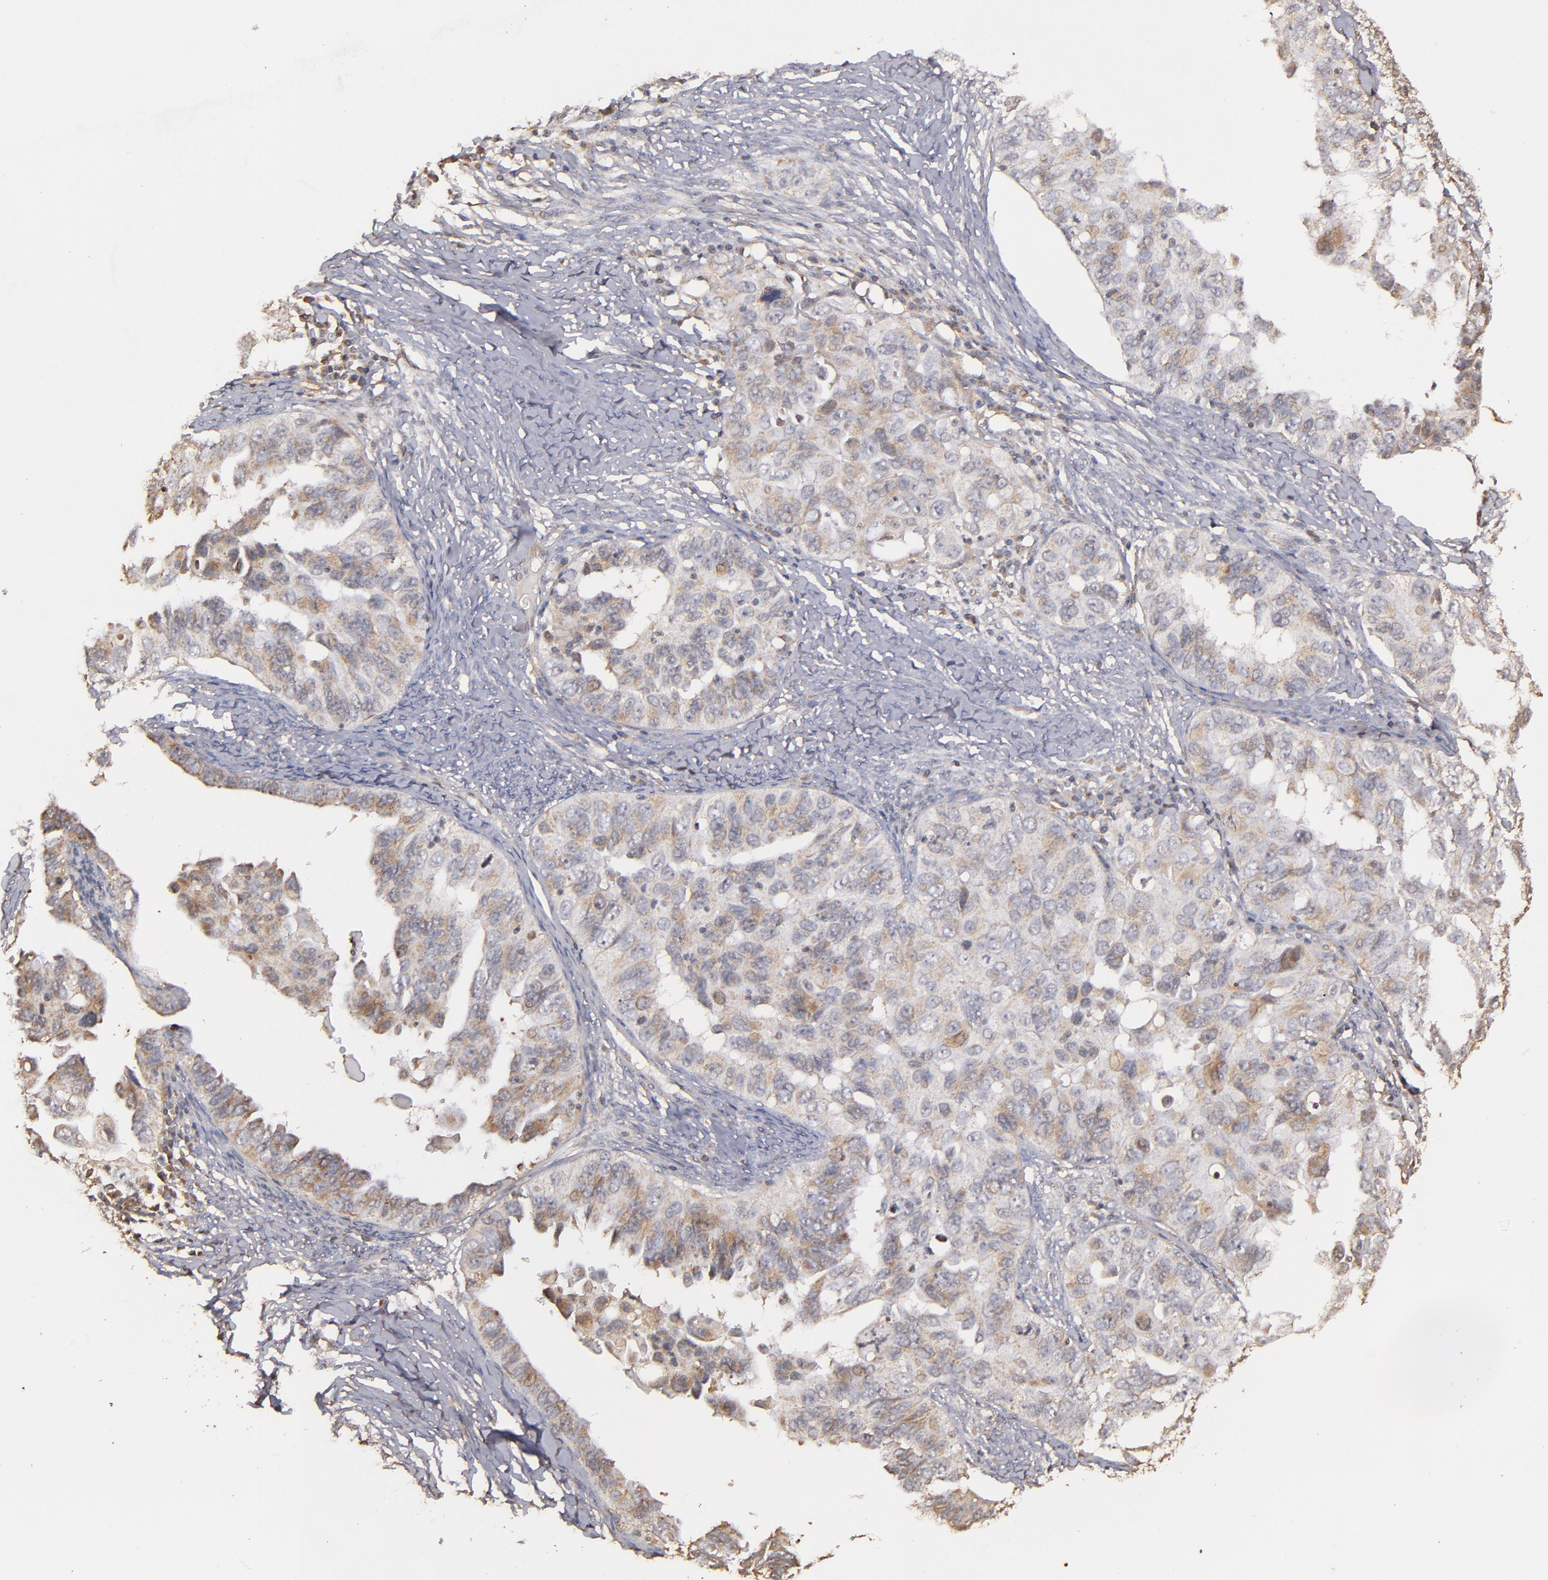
{"staining": {"intensity": "weak", "quantity": ">75%", "location": "cytoplasmic/membranous"}, "tissue": "ovarian cancer", "cell_type": "Tumor cells", "image_type": "cancer", "snomed": [{"axis": "morphology", "description": "Cystadenocarcinoma, serous, NOS"}, {"axis": "topography", "description": "Ovary"}], "caption": "The micrograph demonstrates a brown stain indicating the presence of a protein in the cytoplasmic/membranous of tumor cells in ovarian cancer.", "gene": "TXNDC16", "patient": {"sex": "female", "age": 82}}